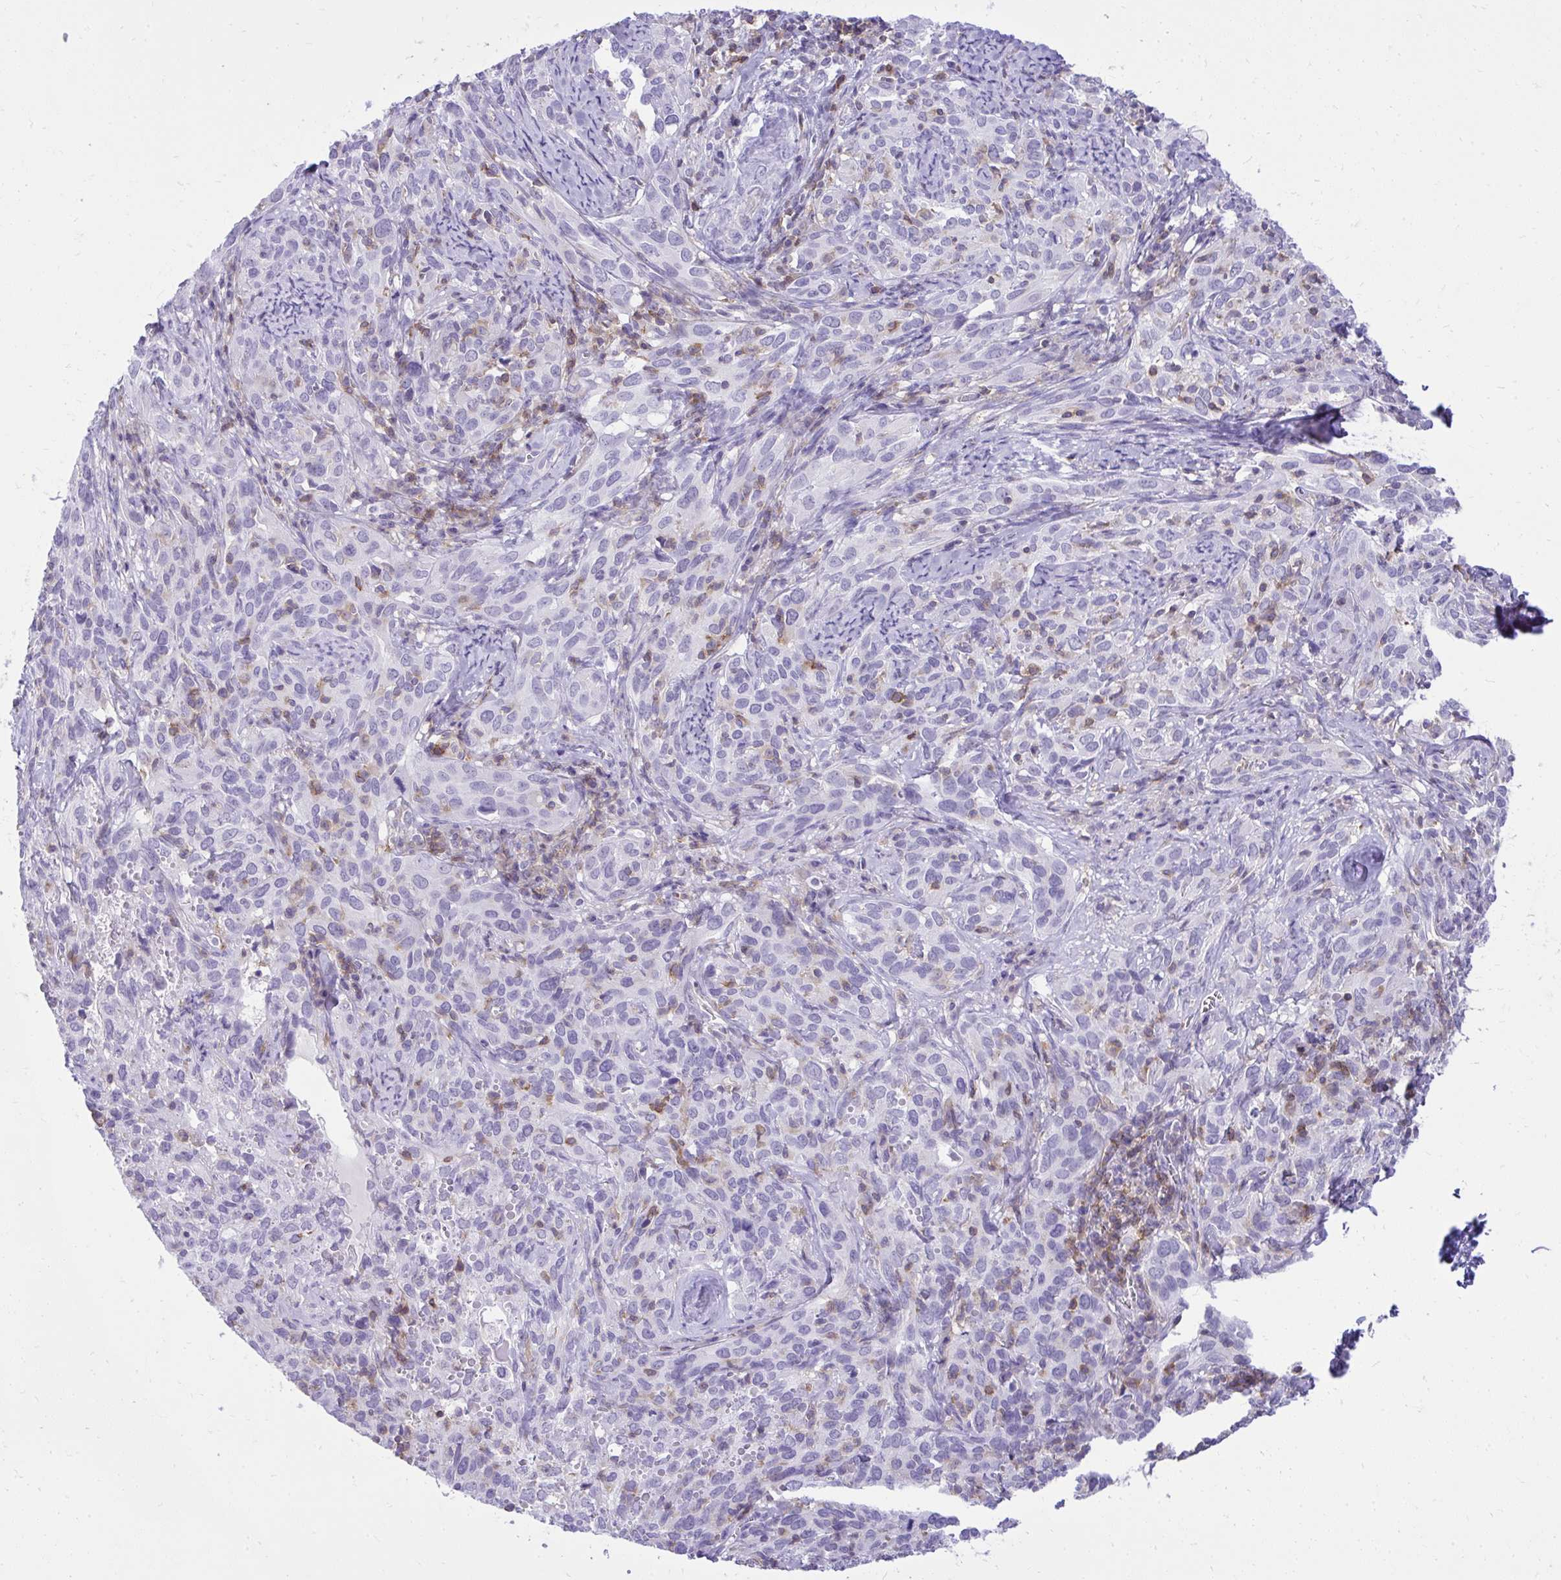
{"staining": {"intensity": "negative", "quantity": "none", "location": "none"}, "tissue": "cervical cancer", "cell_type": "Tumor cells", "image_type": "cancer", "snomed": [{"axis": "morphology", "description": "Squamous cell carcinoma, NOS"}, {"axis": "topography", "description": "Cervix"}], "caption": "Squamous cell carcinoma (cervical) was stained to show a protein in brown. There is no significant expression in tumor cells.", "gene": "GPRIN3", "patient": {"sex": "female", "age": 51}}